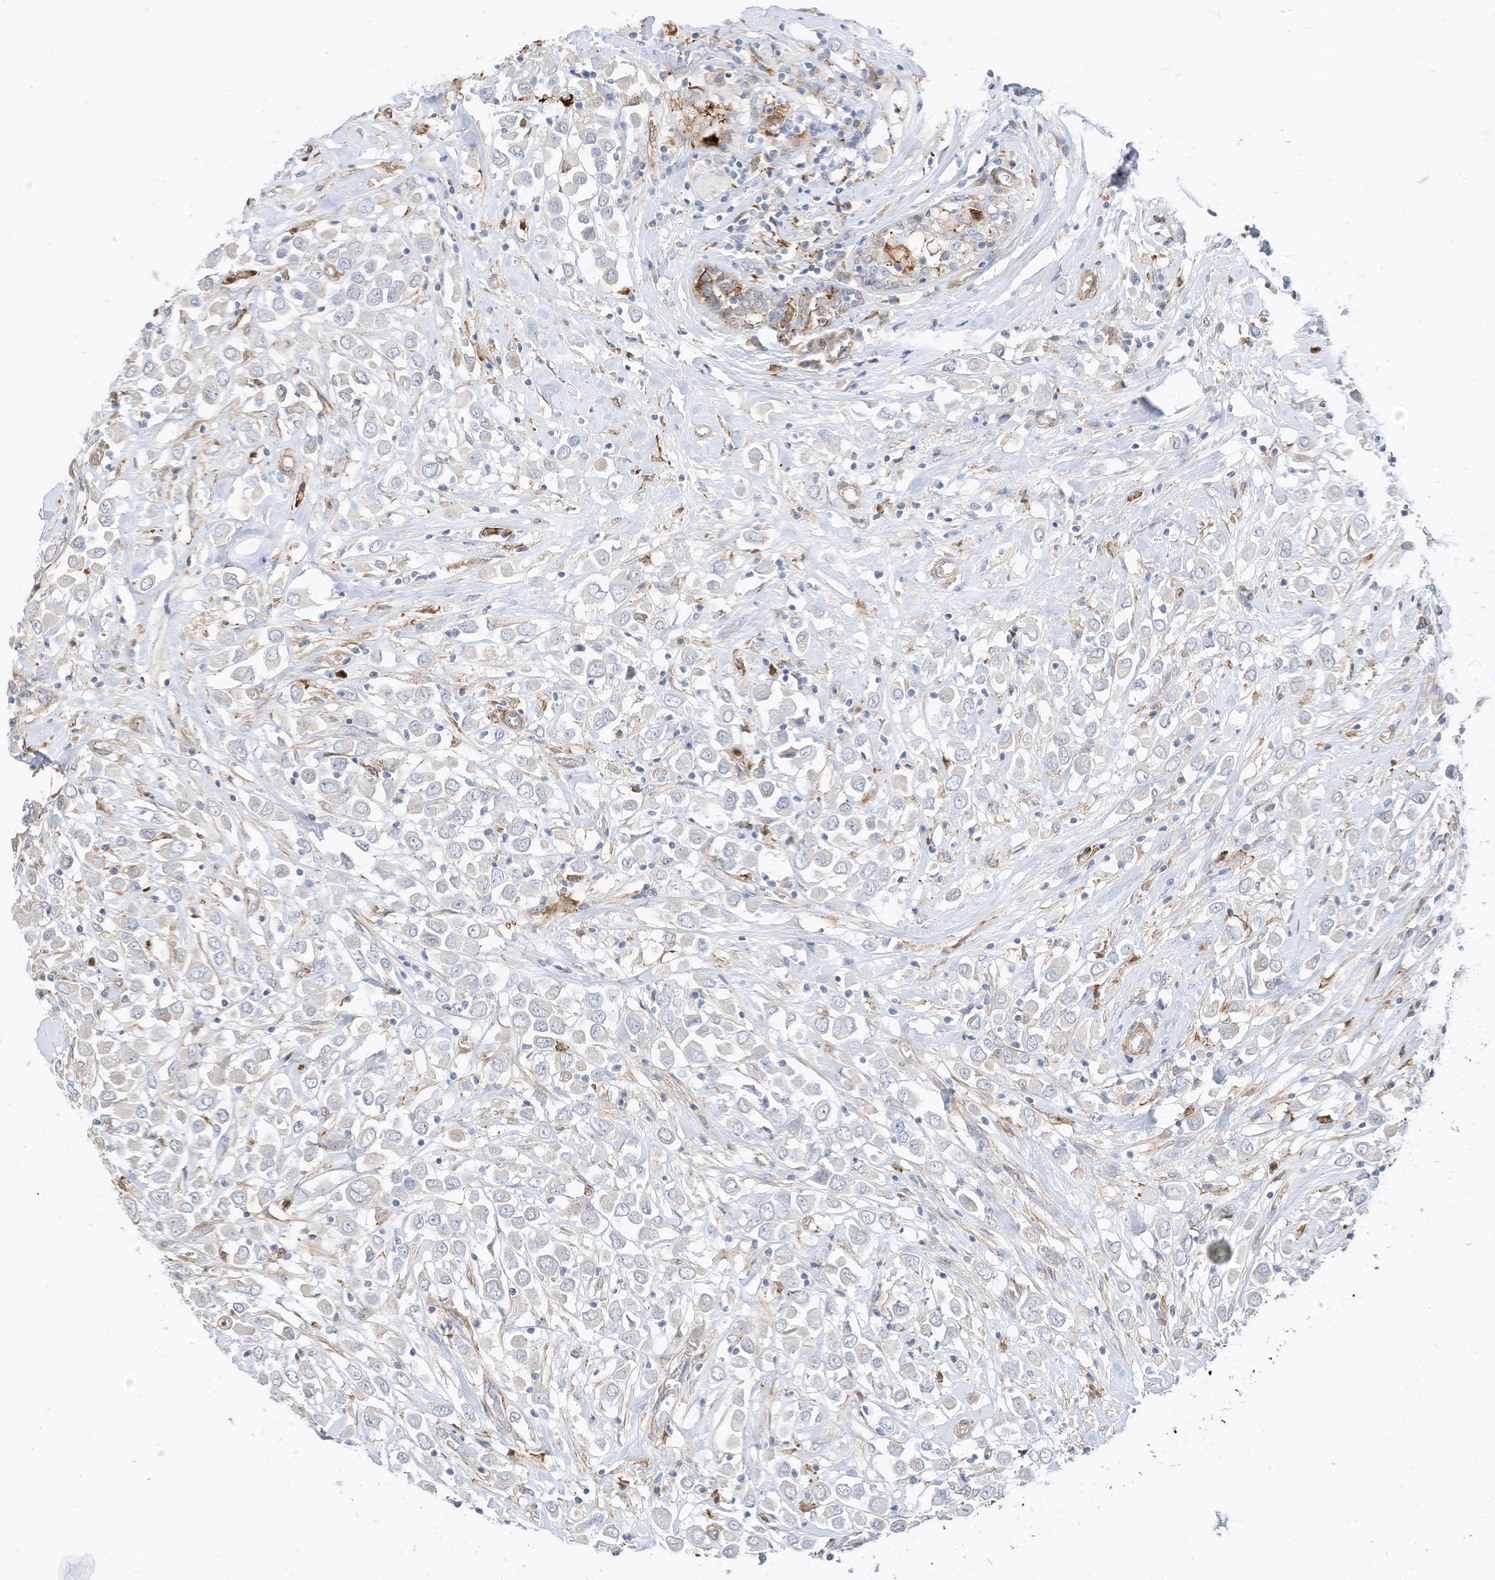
{"staining": {"intensity": "negative", "quantity": "none", "location": "none"}, "tissue": "breast cancer", "cell_type": "Tumor cells", "image_type": "cancer", "snomed": [{"axis": "morphology", "description": "Duct carcinoma"}, {"axis": "topography", "description": "Breast"}], "caption": "IHC histopathology image of neoplastic tissue: breast invasive ductal carcinoma stained with DAB (3,3'-diaminobenzidine) demonstrates no significant protein expression in tumor cells. (Brightfield microscopy of DAB IHC at high magnification).", "gene": "ATP13A1", "patient": {"sex": "female", "age": 61}}